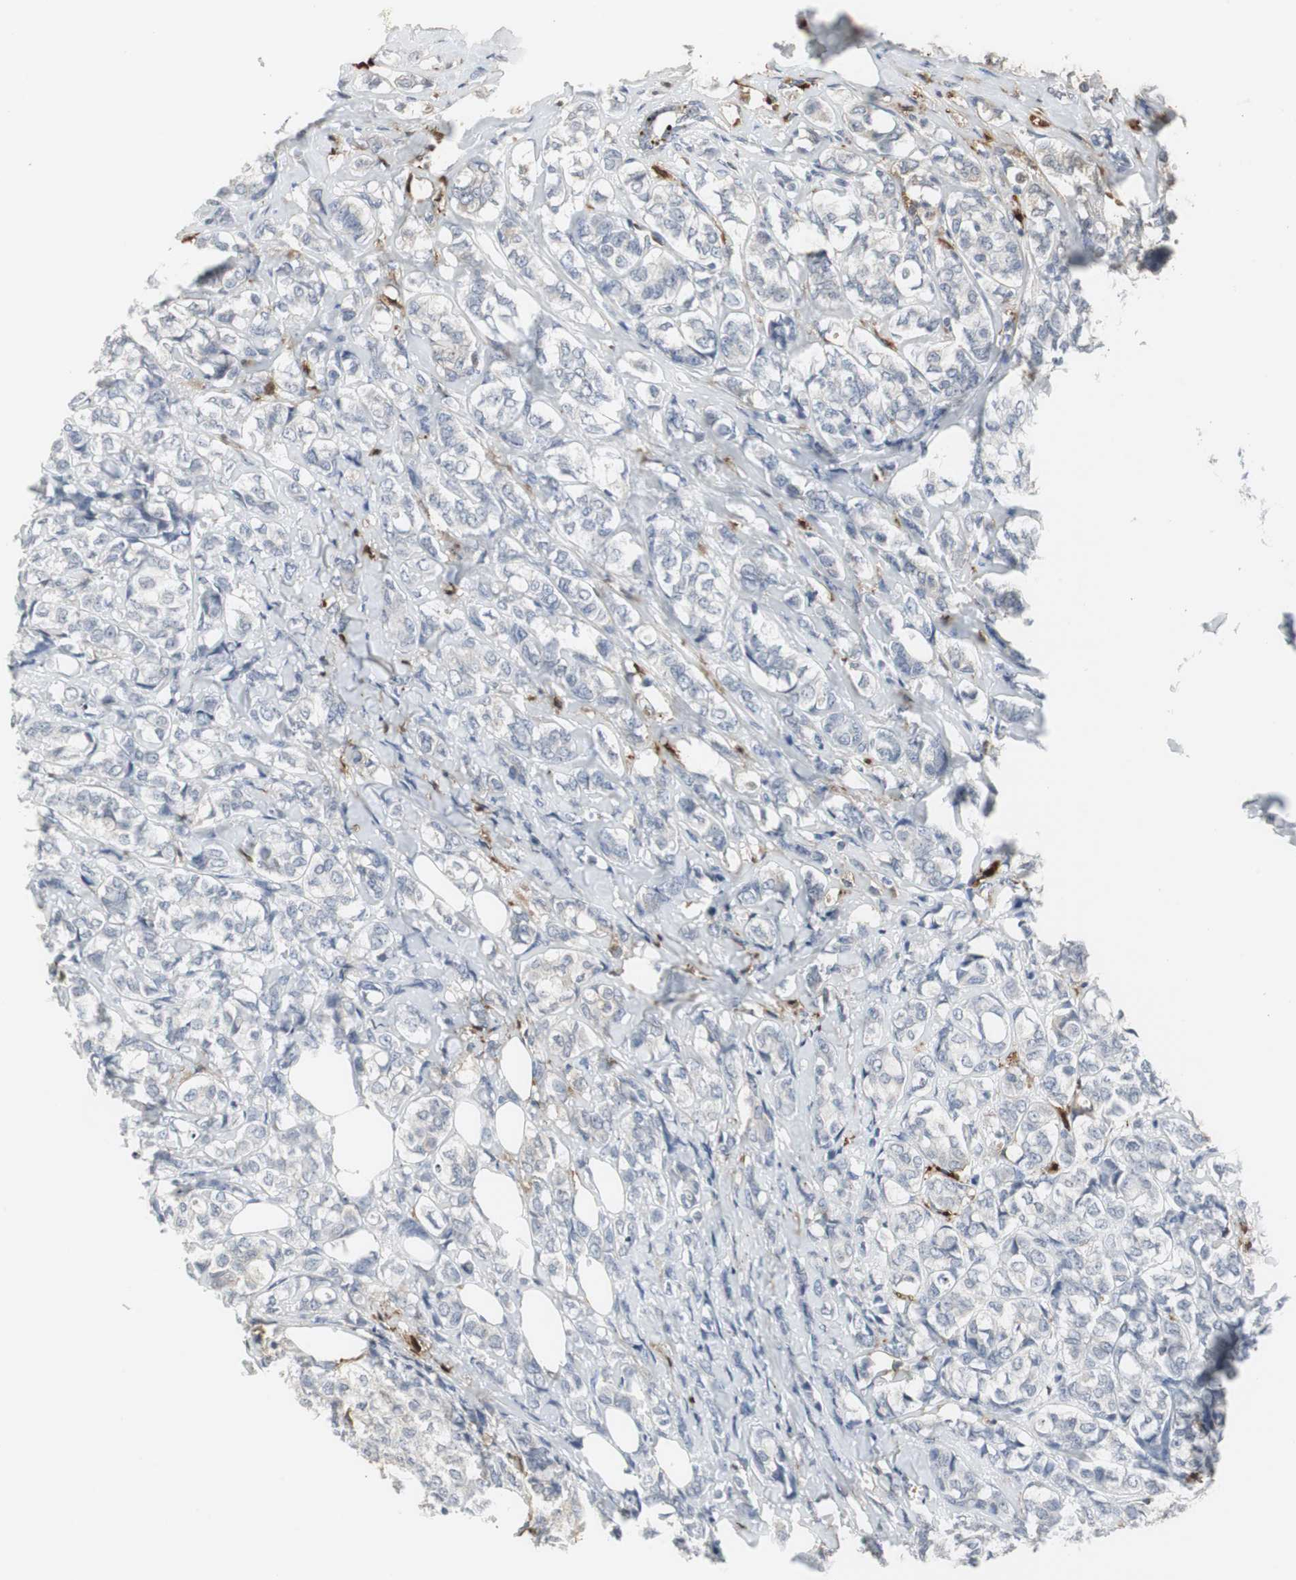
{"staining": {"intensity": "negative", "quantity": "none", "location": "none"}, "tissue": "breast cancer", "cell_type": "Tumor cells", "image_type": "cancer", "snomed": [{"axis": "morphology", "description": "Lobular carcinoma"}, {"axis": "topography", "description": "Breast"}], "caption": "A photomicrograph of human lobular carcinoma (breast) is negative for staining in tumor cells.", "gene": "PI15", "patient": {"sex": "female", "age": 60}}